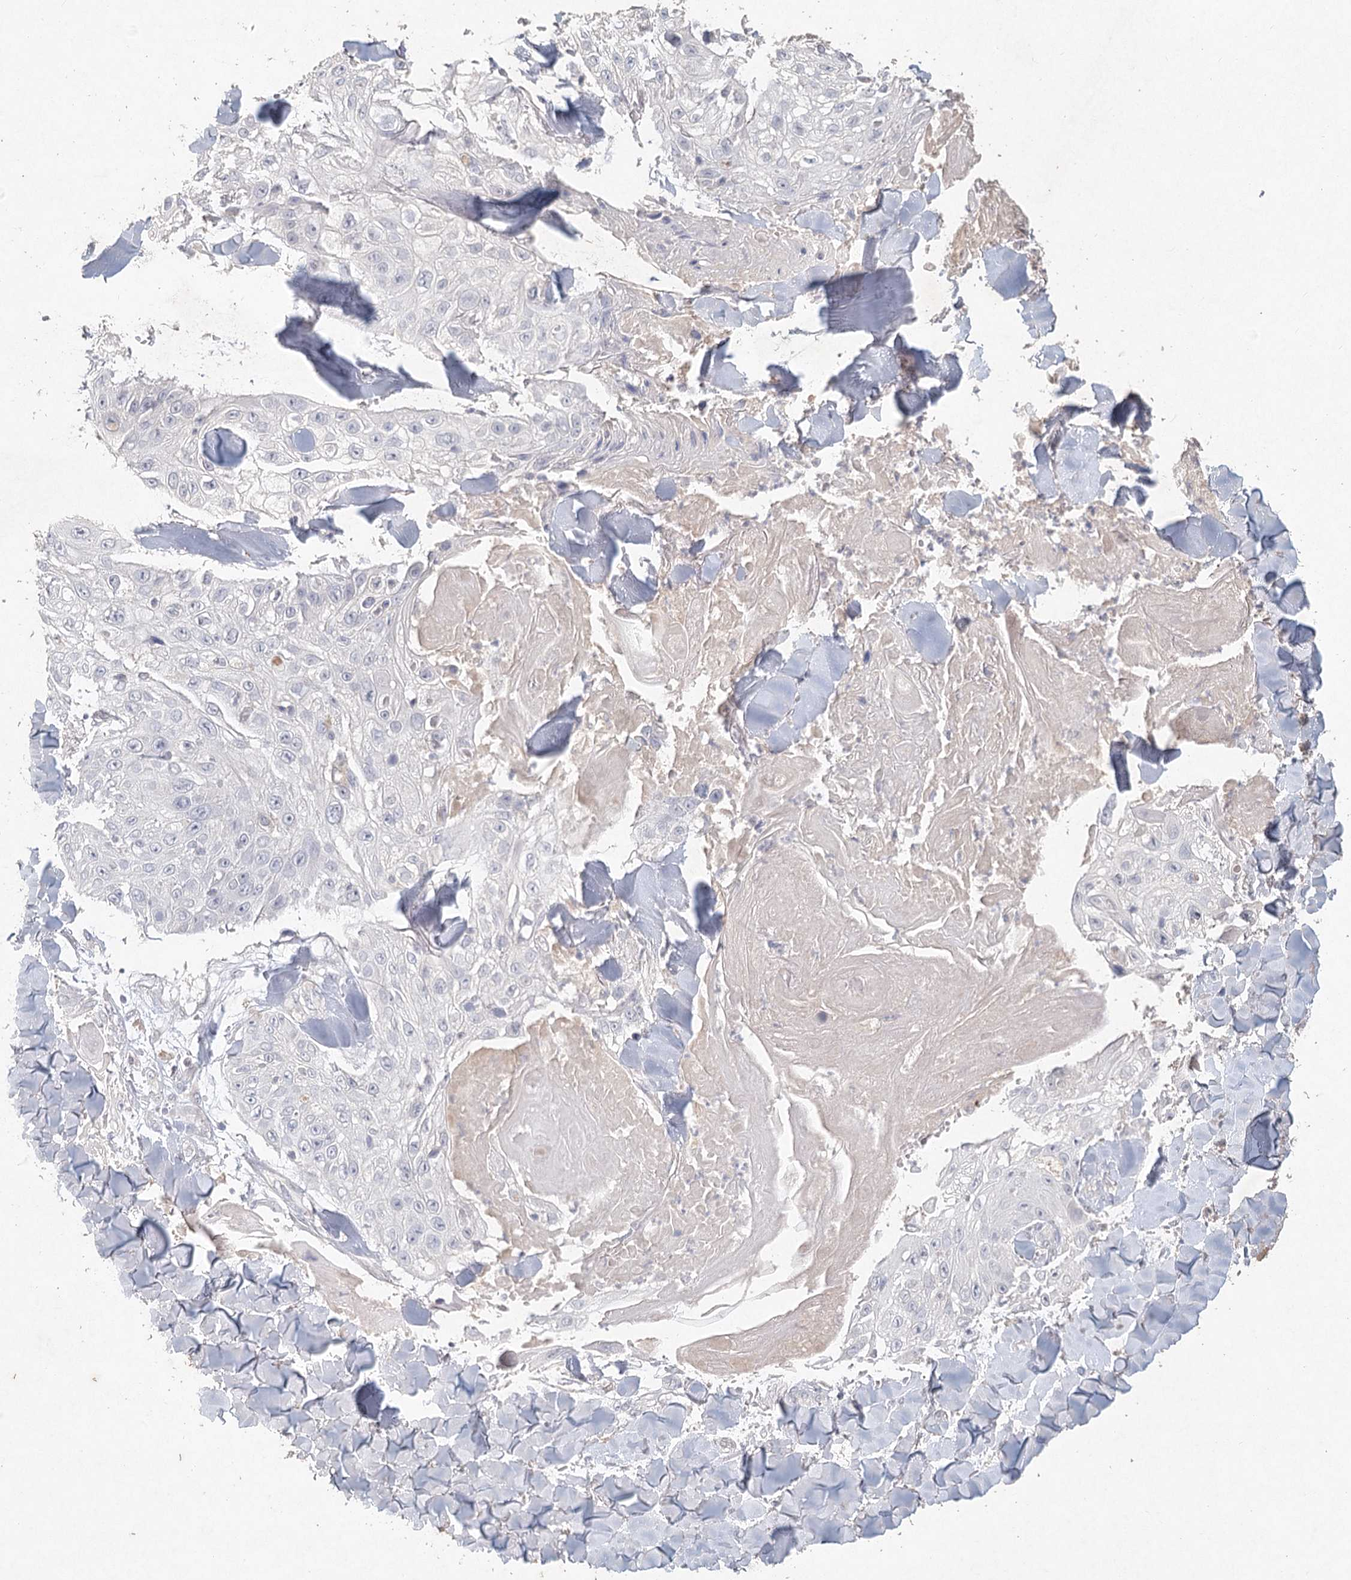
{"staining": {"intensity": "negative", "quantity": "none", "location": "none"}, "tissue": "skin cancer", "cell_type": "Tumor cells", "image_type": "cancer", "snomed": [{"axis": "morphology", "description": "Squamous cell carcinoma, NOS"}, {"axis": "topography", "description": "Skin"}], "caption": "The micrograph demonstrates no significant expression in tumor cells of skin cancer (squamous cell carcinoma).", "gene": "ARSI", "patient": {"sex": "male", "age": 86}}